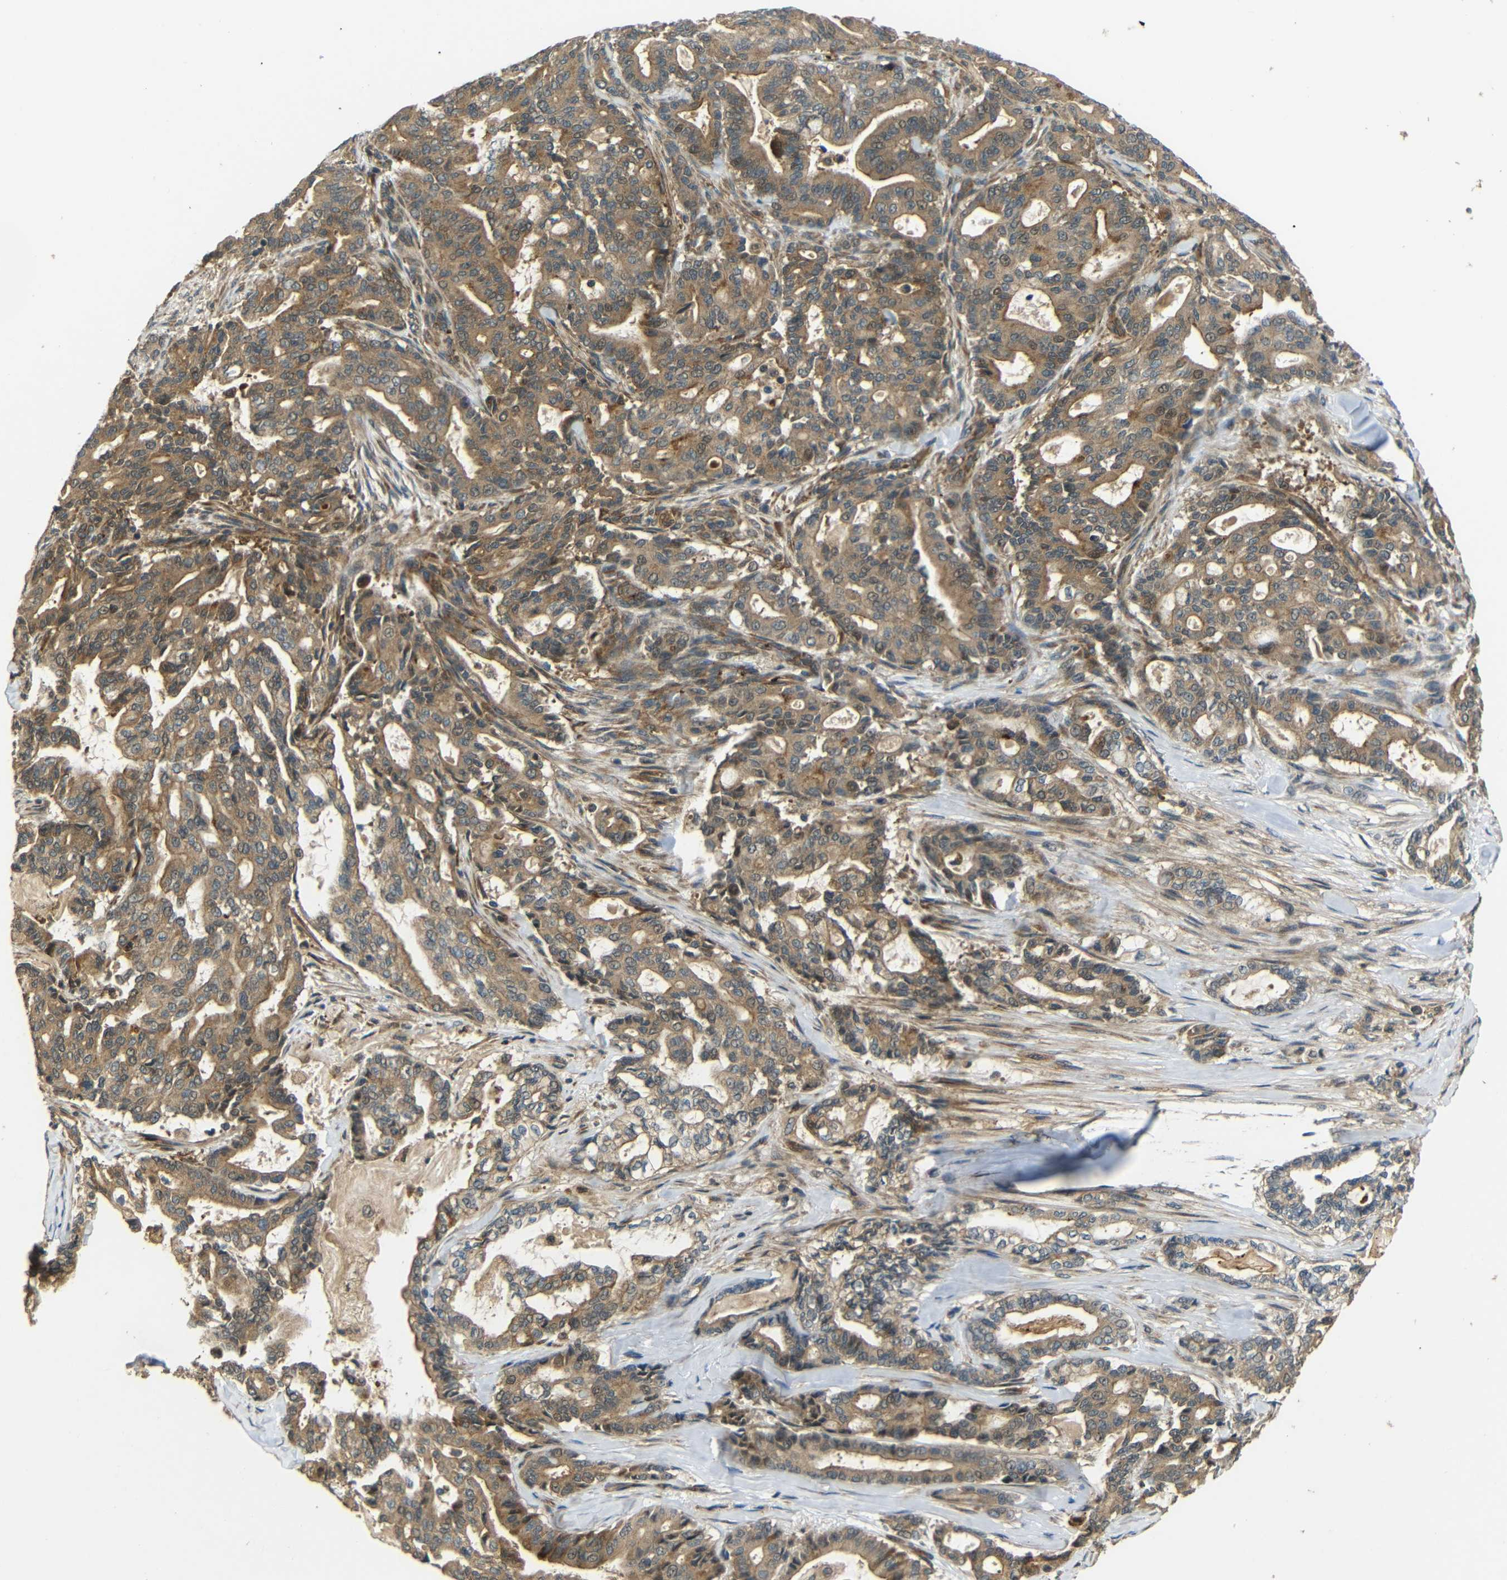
{"staining": {"intensity": "moderate", "quantity": ">75%", "location": "cytoplasmic/membranous"}, "tissue": "pancreatic cancer", "cell_type": "Tumor cells", "image_type": "cancer", "snomed": [{"axis": "morphology", "description": "Adenocarcinoma, NOS"}, {"axis": "topography", "description": "Pancreas"}], "caption": "The image displays immunohistochemical staining of adenocarcinoma (pancreatic). There is moderate cytoplasmic/membranous staining is appreciated in approximately >75% of tumor cells. Nuclei are stained in blue.", "gene": "EPHB2", "patient": {"sex": "male", "age": 63}}